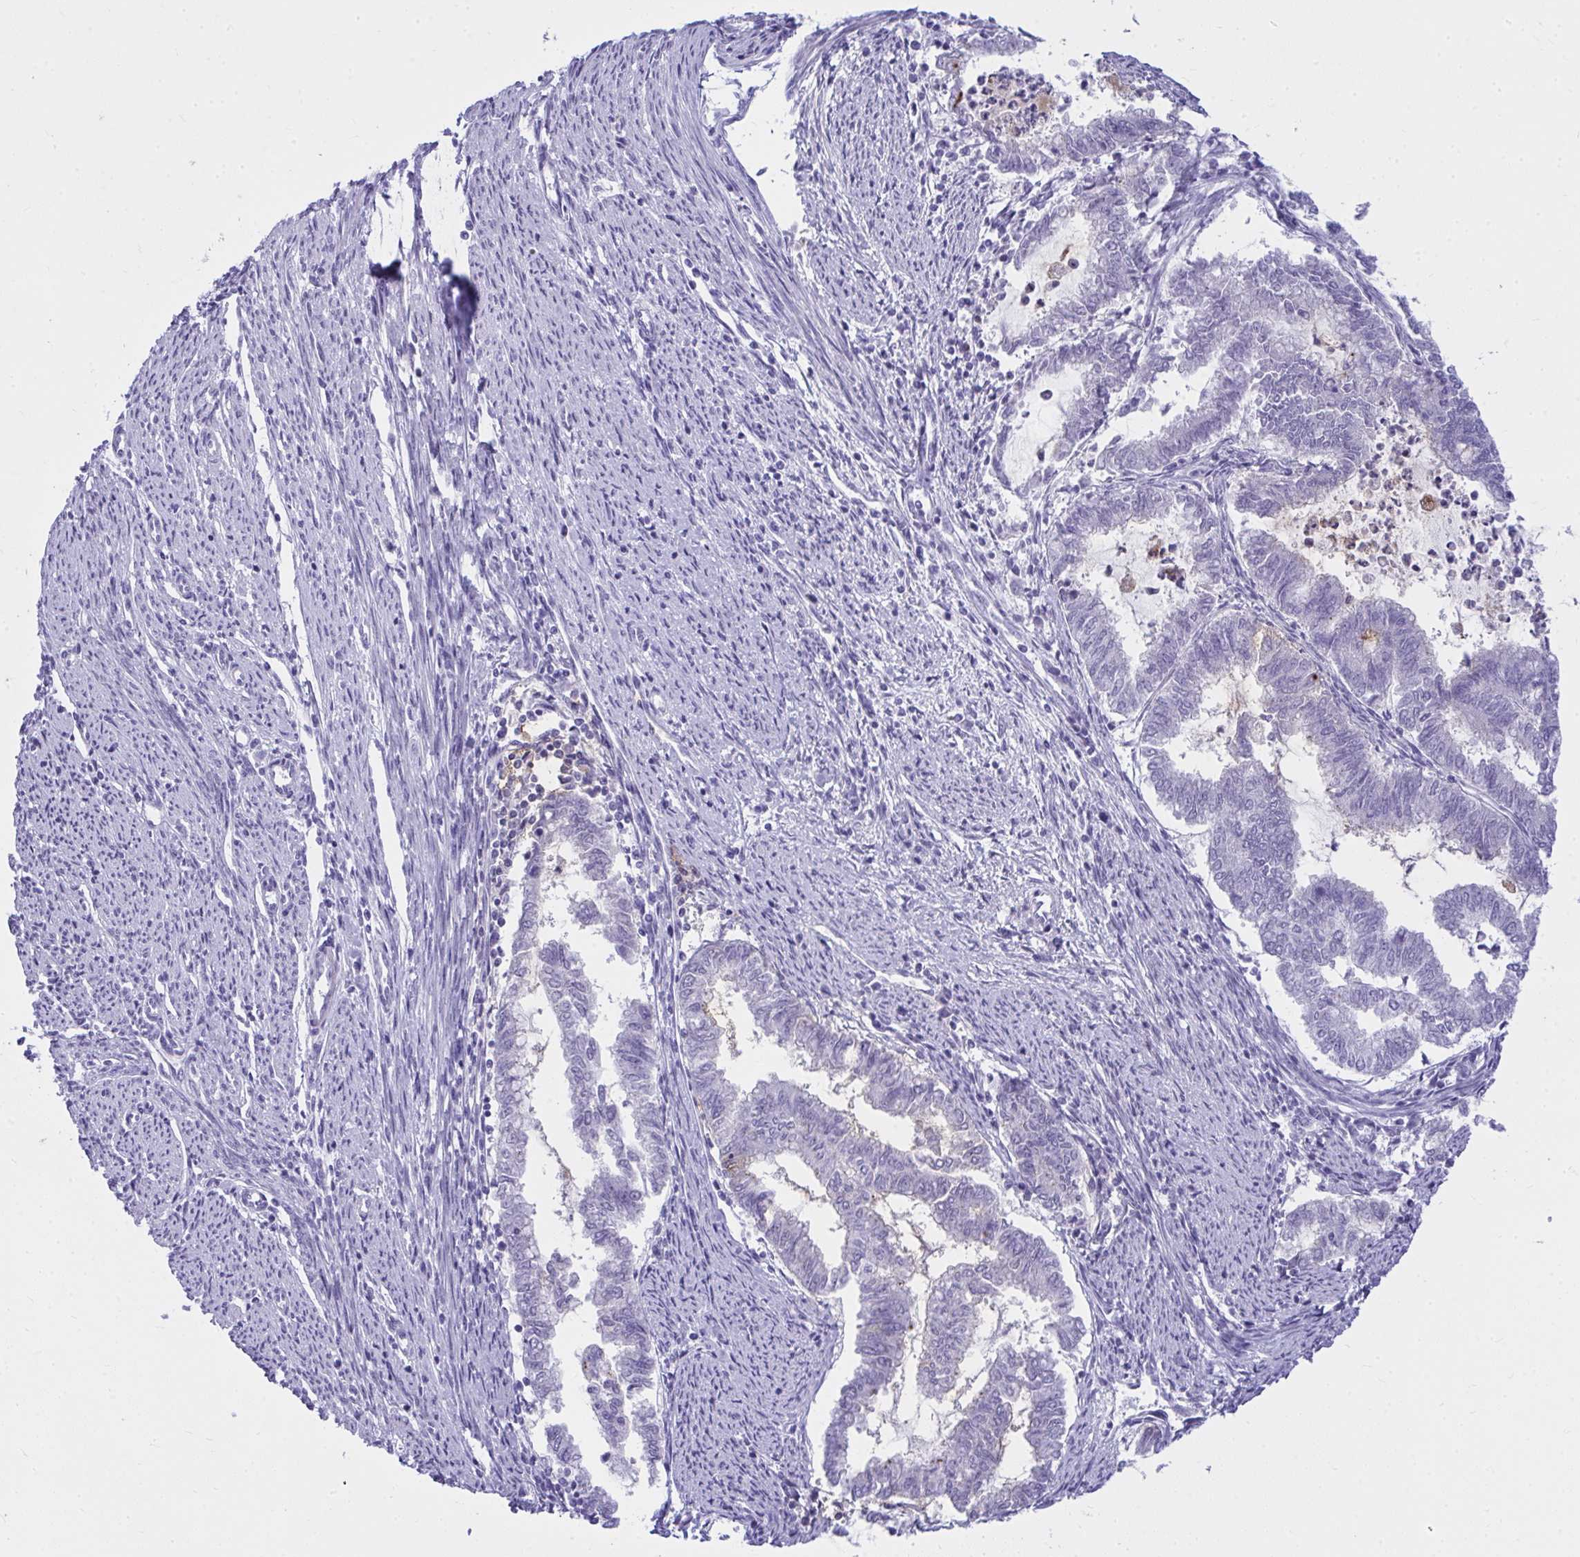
{"staining": {"intensity": "strong", "quantity": "<25%", "location": "cytoplasmic/membranous"}, "tissue": "endometrial cancer", "cell_type": "Tumor cells", "image_type": "cancer", "snomed": [{"axis": "morphology", "description": "Adenocarcinoma, NOS"}, {"axis": "topography", "description": "Endometrium"}], "caption": "Endometrial cancer (adenocarcinoma) was stained to show a protein in brown. There is medium levels of strong cytoplasmic/membranous staining in about <25% of tumor cells. Nuclei are stained in blue.", "gene": "OR5F1", "patient": {"sex": "female", "age": 79}}